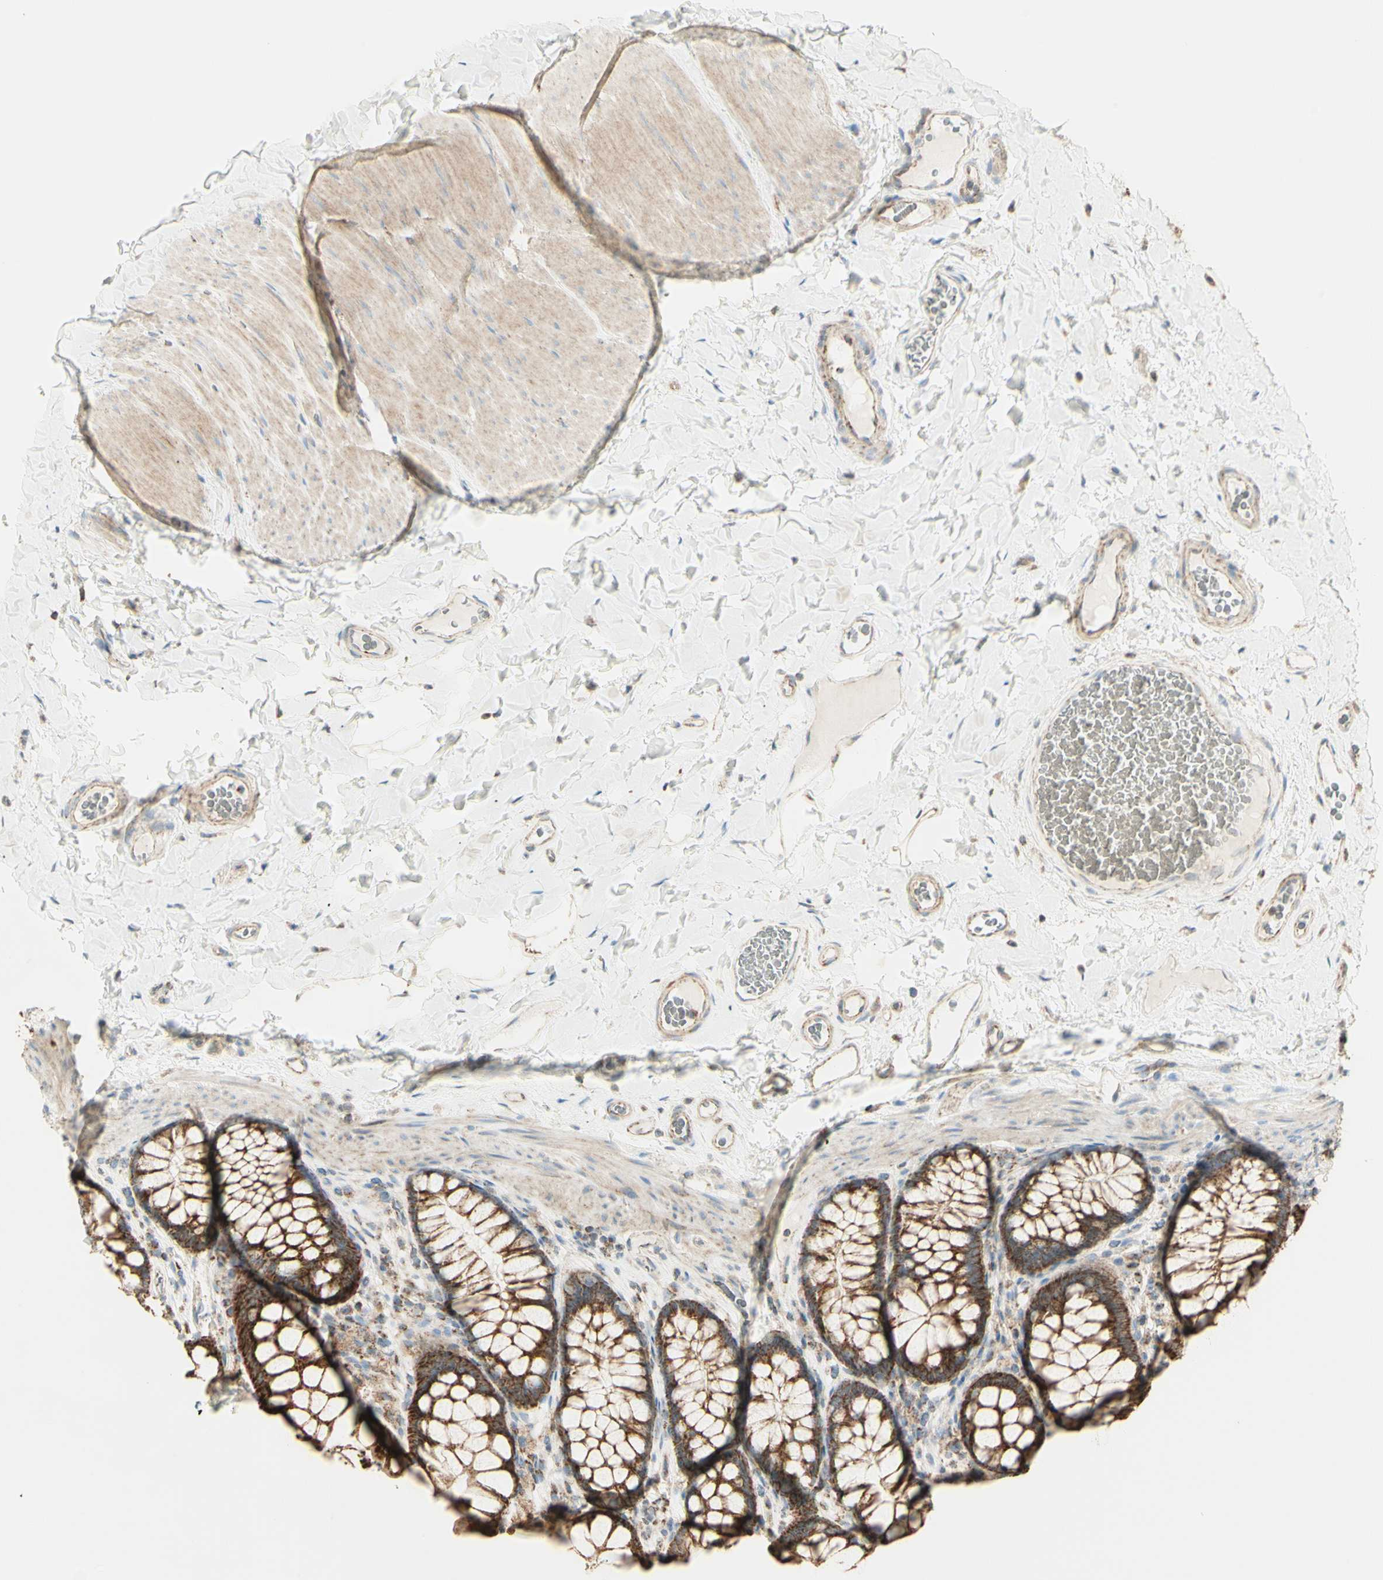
{"staining": {"intensity": "moderate", "quantity": ">75%", "location": "cytoplasmic/membranous"}, "tissue": "colon", "cell_type": "Endothelial cells", "image_type": "normal", "snomed": [{"axis": "morphology", "description": "Normal tissue, NOS"}, {"axis": "topography", "description": "Colon"}], "caption": "Immunohistochemical staining of unremarkable colon reveals medium levels of moderate cytoplasmic/membranous staining in approximately >75% of endothelial cells. The staining was performed using DAB to visualize the protein expression in brown, while the nuclei were stained in blue with hematoxylin (Magnification: 20x).", "gene": "LETM1", "patient": {"sex": "female", "age": 55}}